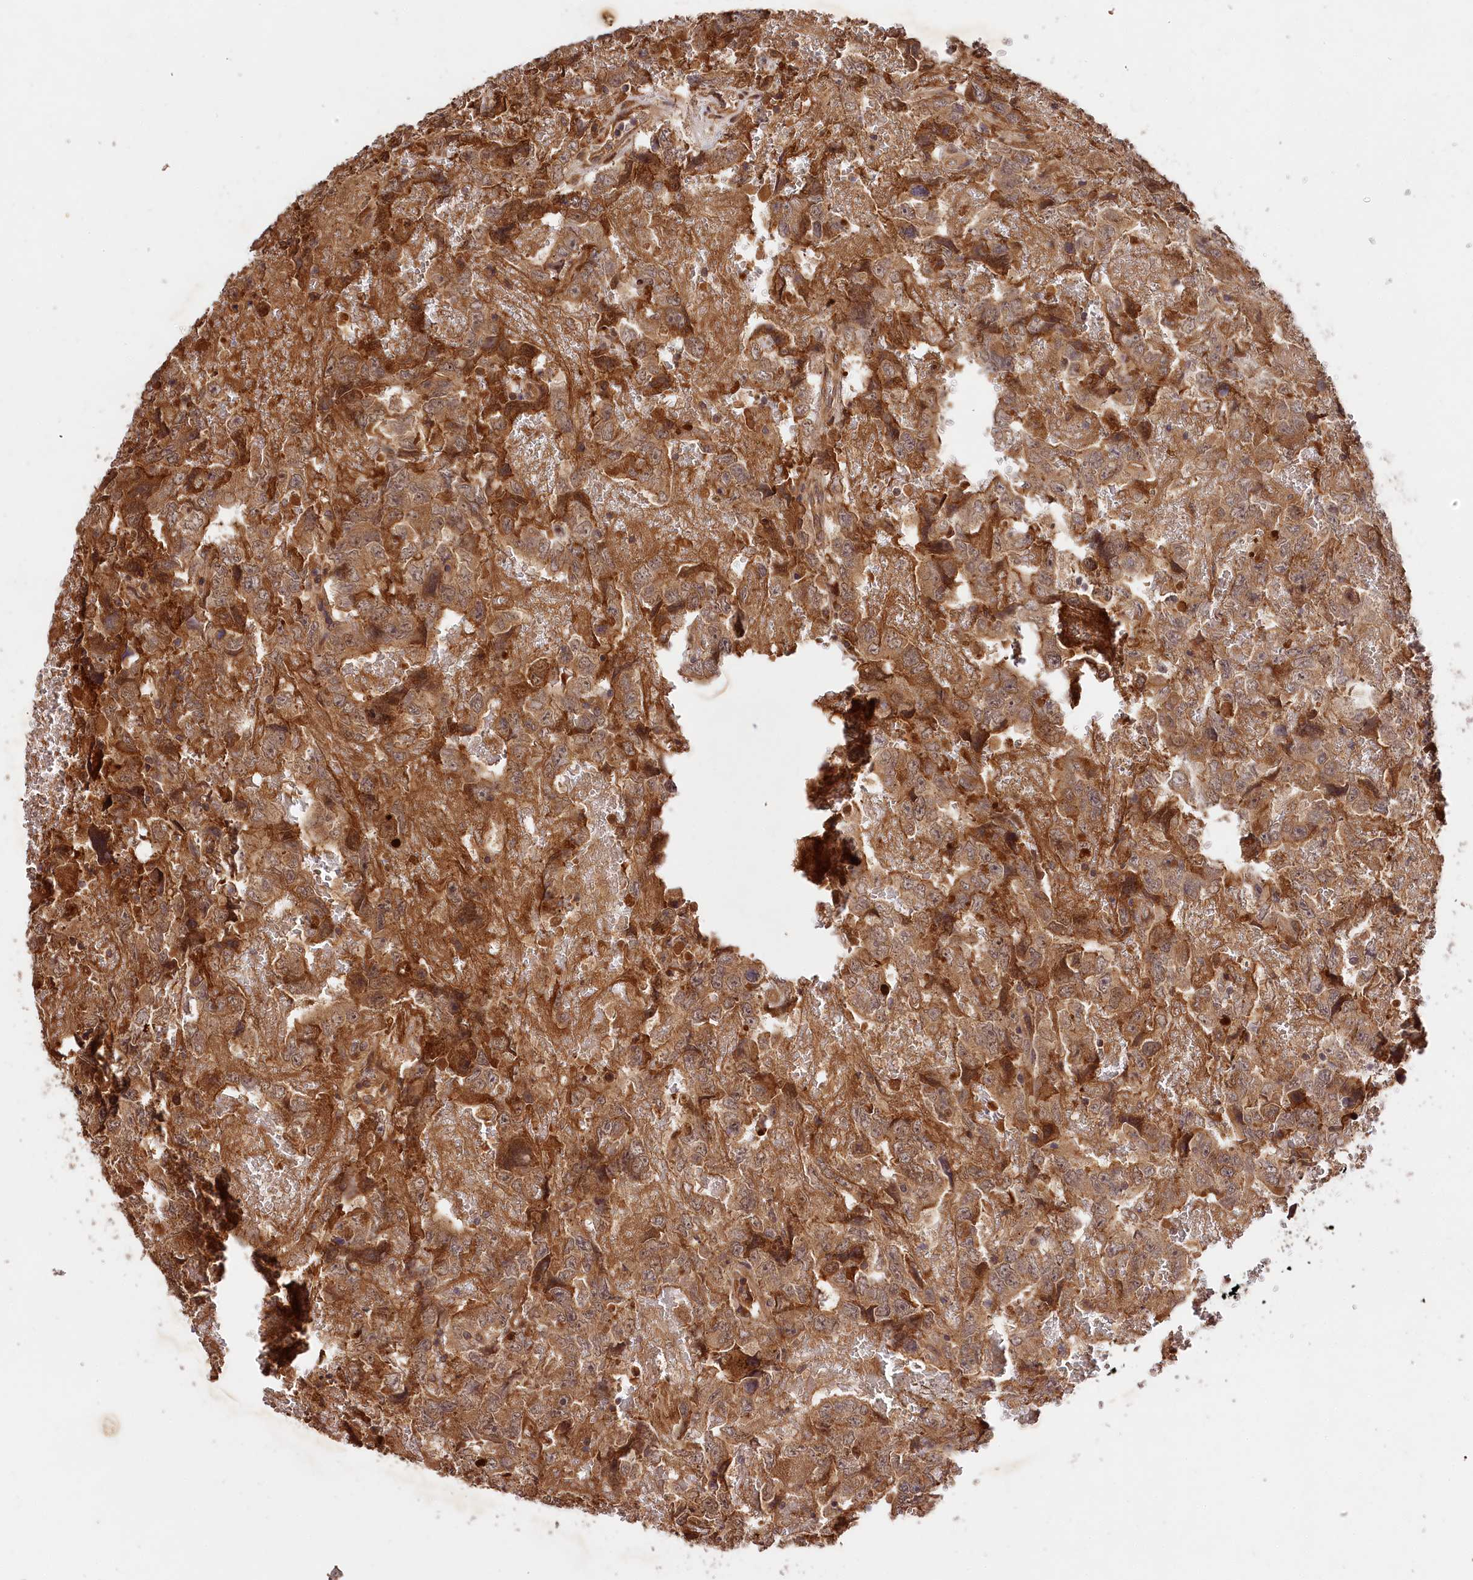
{"staining": {"intensity": "moderate", "quantity": ">75%", "location": "cytoplasmic/membranous"}, "tissue": "testis cancer", "cell_type": "Tumor cells", "image_type": "cancer", "snomed": [{"axis": "morphology", "description": "Carcinoma, Embryonal, NOS"}, {"axis": "topography", "description": "Testis"}], "caption": "Immunohistochemical staining of testis cancer exhibits medium levels of moderate cytoplasmic/membranous protein positivity in approximately >75% of tumor cells.", "gene": "MCF2L2", "patient": {"sex": "male", "age": 45}}